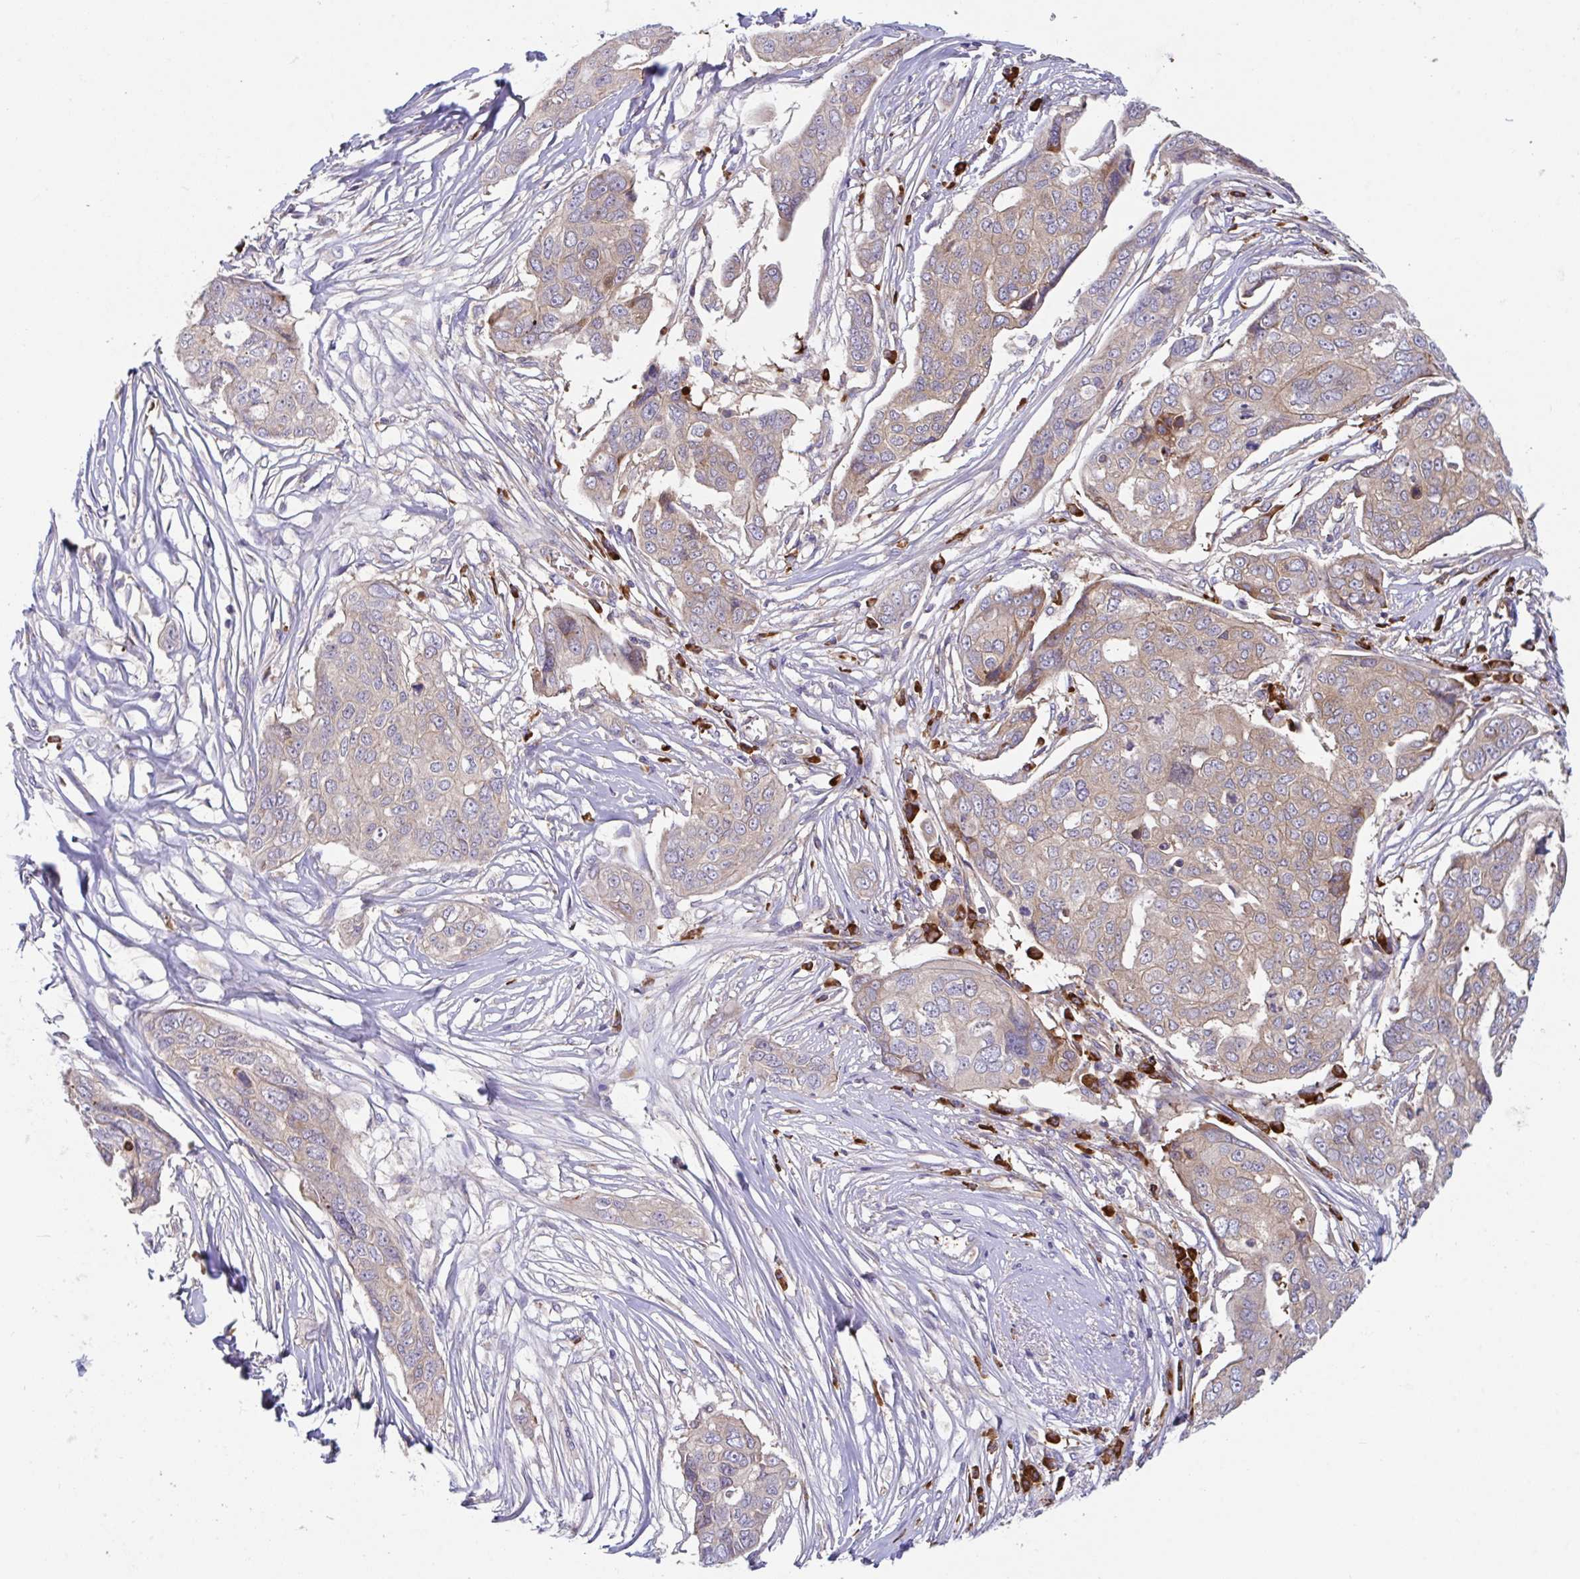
{"staining": {"intensity": "weak", "quantity": "25%-75%", "location": "cytoplasmic/membranous"}, "tissue": "ovarian cancer", "cell_type": "Tumor cells", "image_type": "cancer", "snomed": [{"axis": "morphology", "description": "Carcinoma, endometroid"}, {"axis": "topography", "description": "Ovary"}], "caption": "Protein expression analysis of human ovarian cancer (endometroid carcinoma) reveals weak cytoplasmic/membranous staining in about 25%-75% of tumor cells. (Brightfield microscopy of DAB IHC at high magnification).", "gene": "YARS2", "patient": {"sex": "female", "age": 70}}